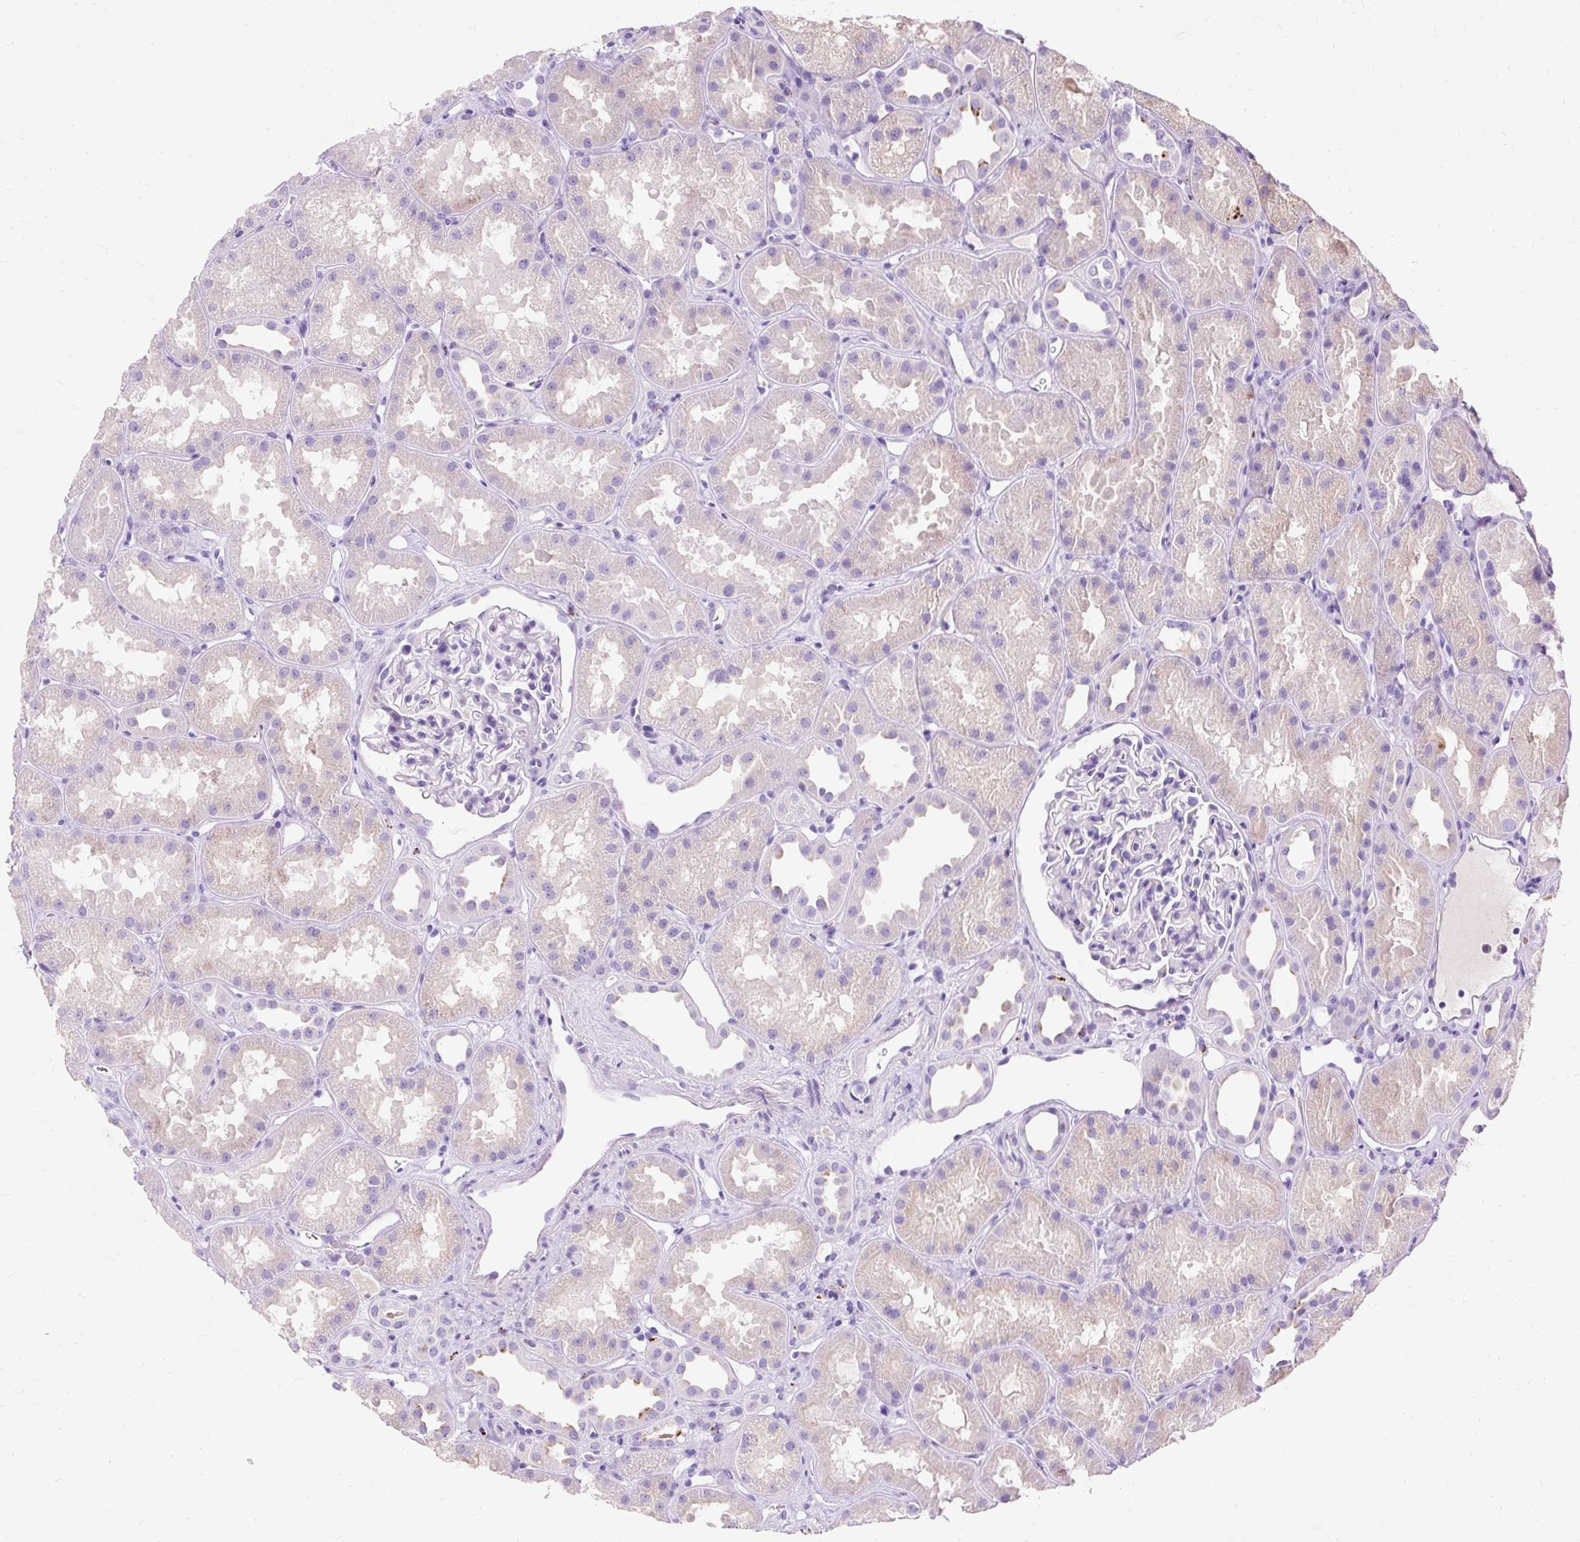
{"staining": {"intensity": "negative", "quantity": "none", "location": "none"}, "tissue": "kidney", "cell_type": "Cells in glomeruli", "image_type": "normal", "snomed": [{"axis": "morphology", "description": "Normal tissue, NOS"}, {"axis": "topography", "description": "Kidney"}], "caption": "DAB (3,3'-diaminobenzidine) immunohistochemical staining of unremarkable human kidney displays no significant positivity in cells in glomeruli. The staining is performed using DAB brown chromogen with nuclei counter-stained in using hematoxylin.", "gene": "HEXB", "patient": {"sex": "male", "age": 61}}